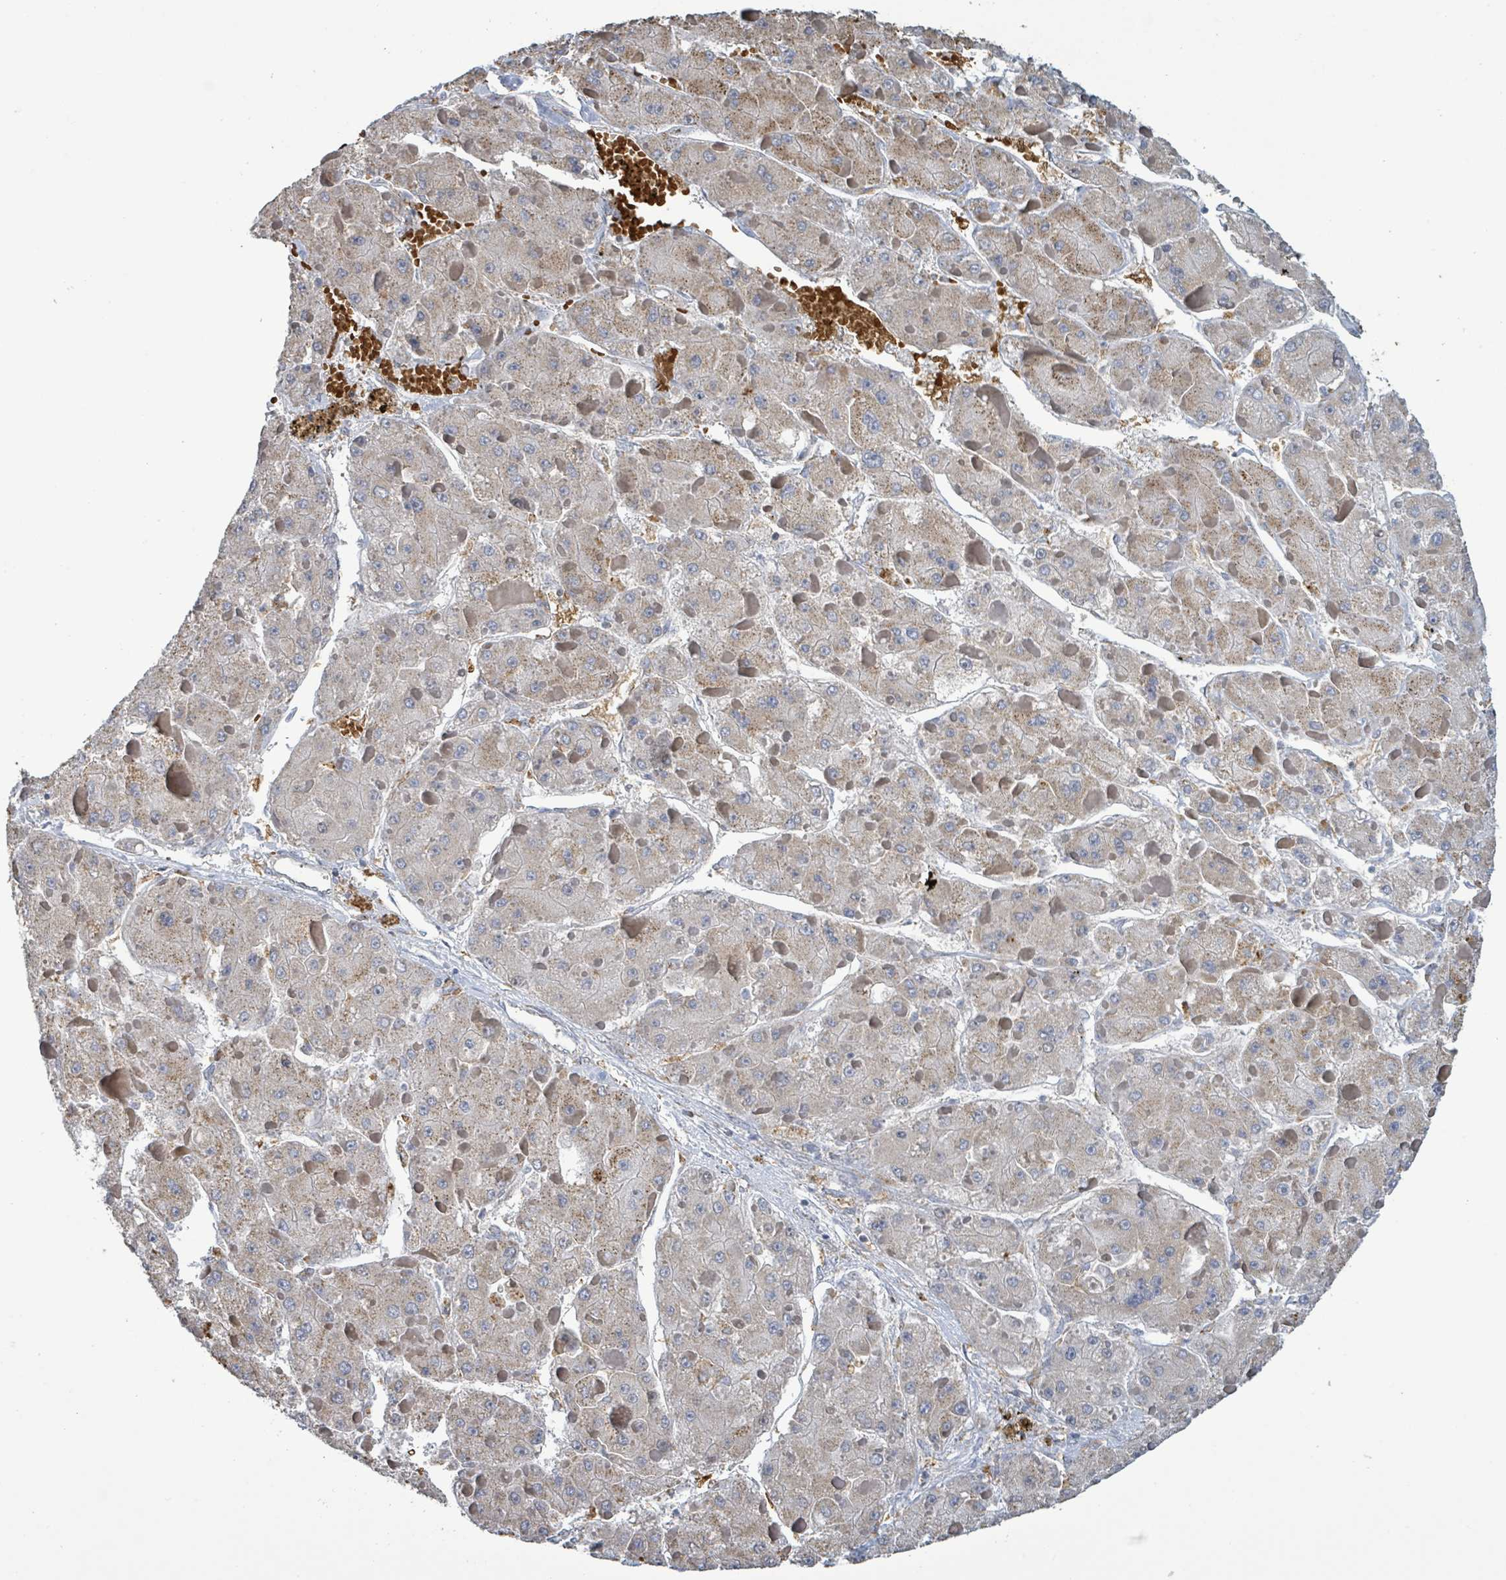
{"staining": {"intensity": "moderate", "quantity": "25%-75%", "location": "cytoplasmic/membranous"}, "tissue": "liver cancer", "cell_type": "Tumor cells", "image_type": "cancer", "snomed": [{"axis": "morphology", "description": "Carcinoma, Hepatocellular, NOS"}, {"axis": "topography", "description": "Liver"}], "caption": "Tumor cells reveal moderate cytoplasmic/membranous expression in about 25%-75% of cells in liver cancer.", "gene": "SEBOX", "patient": {"sex": "female", "age": 73}}